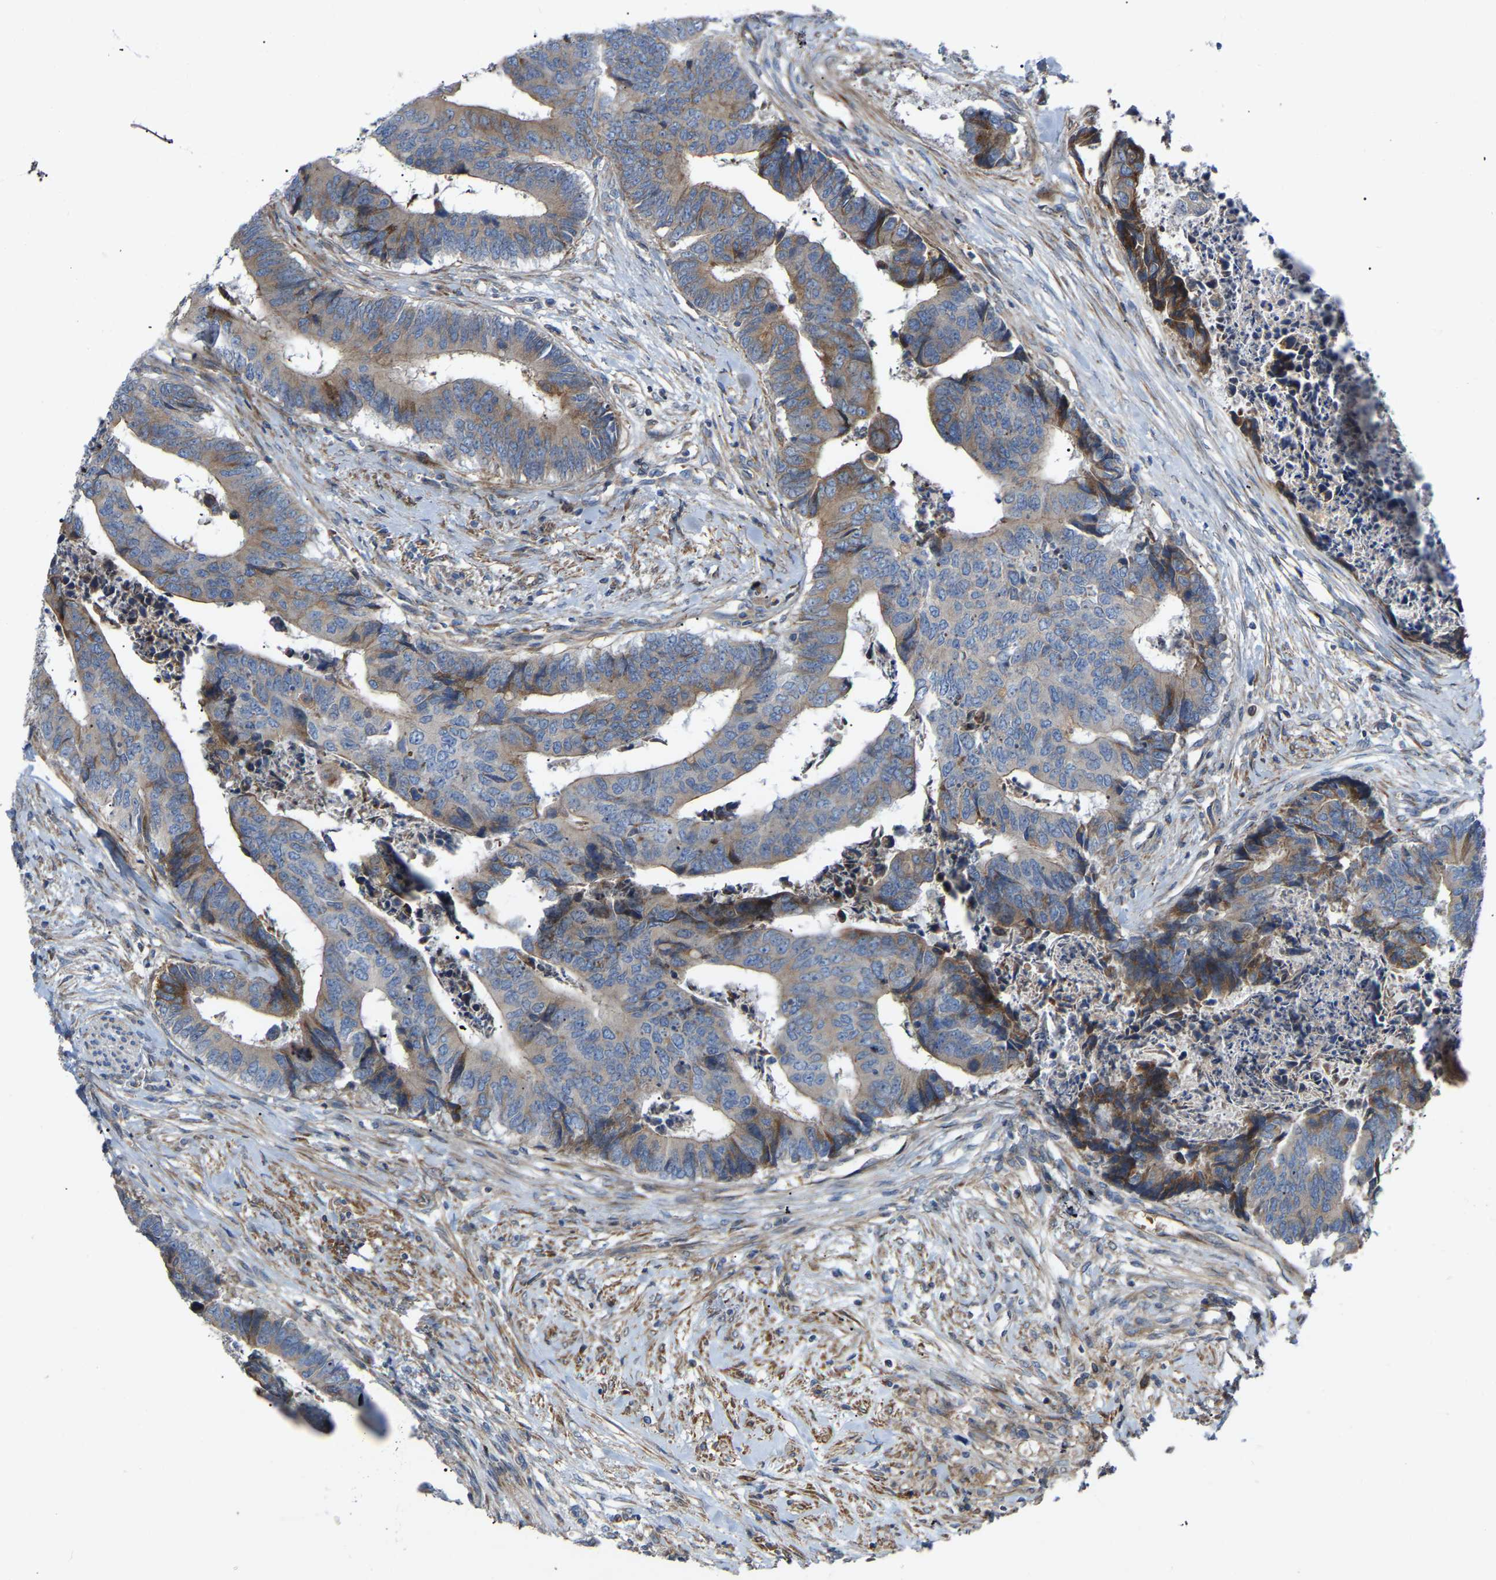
{"staining": {"intensity": "weak", "quantity": "25%-75%", "location": "cytoplasmic/membranous"}, "tissue": "colorectal cancer", "cell_type": "Tumor cells", "image_type": "cancer", "snomed": [{"axis": "morphology", "description": "Adenocarcinoma, NOS"}, {"axis": "topography", "description": "Rectum"}], "caption": "Protein expression analysis of human colorectal cancer (adenocarcinoma) reveals weak cytoplasmic/membranous positivity in about 25%-75% of tumor cells. (DAB (3,3'-diaminobenzidine) IHC with brightfield microscopy, high magnification).", "gene": "TOR1B", "patient": {"sex": "male", "age": 84}}